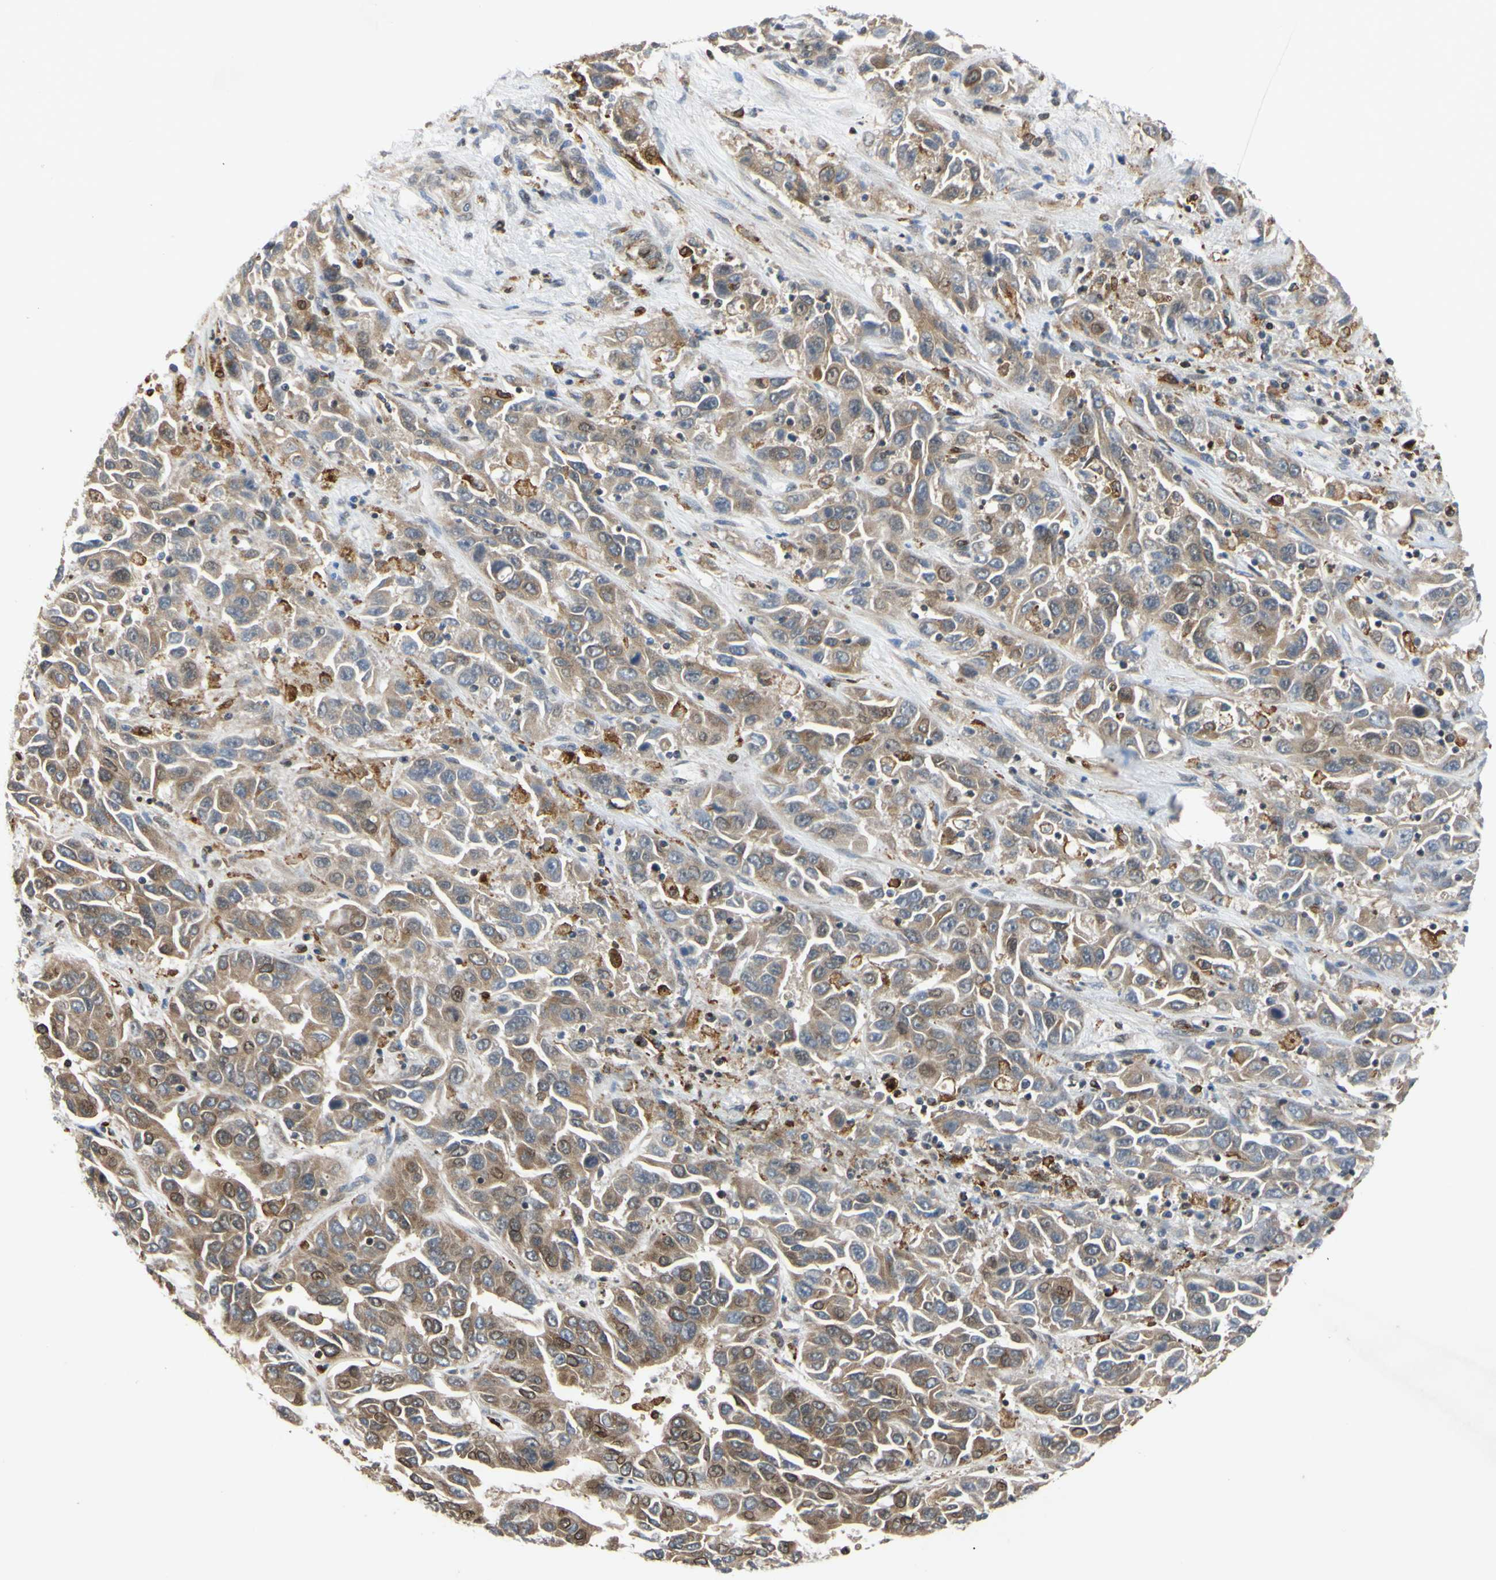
{"staining": {"intensity": "moderate", "quantity": "<25%", "location": "cytoplasmic/membranous"}, "tissue": "liver cancer", "cell_type": "Tumor cells", "image_type": "cancer", "snomed": [{"axis": "morphology", "description": "Cholangiocarcinoma"}, {"axis": "topography", "description": "Liver"}], "caption": "Immunohistochemistry (IHC) of cholangiocarcinoma (liver) shows low levels of moderate cytoplasmic/membranous expression in about <25% of tumor cells. The staining was performed using DAB, with brown indicating positive protein expression. Nuclei are stained blue with hematoxylin.", "gene": "PLXNA2", "patient": {"sex": "female", "age": 52}}